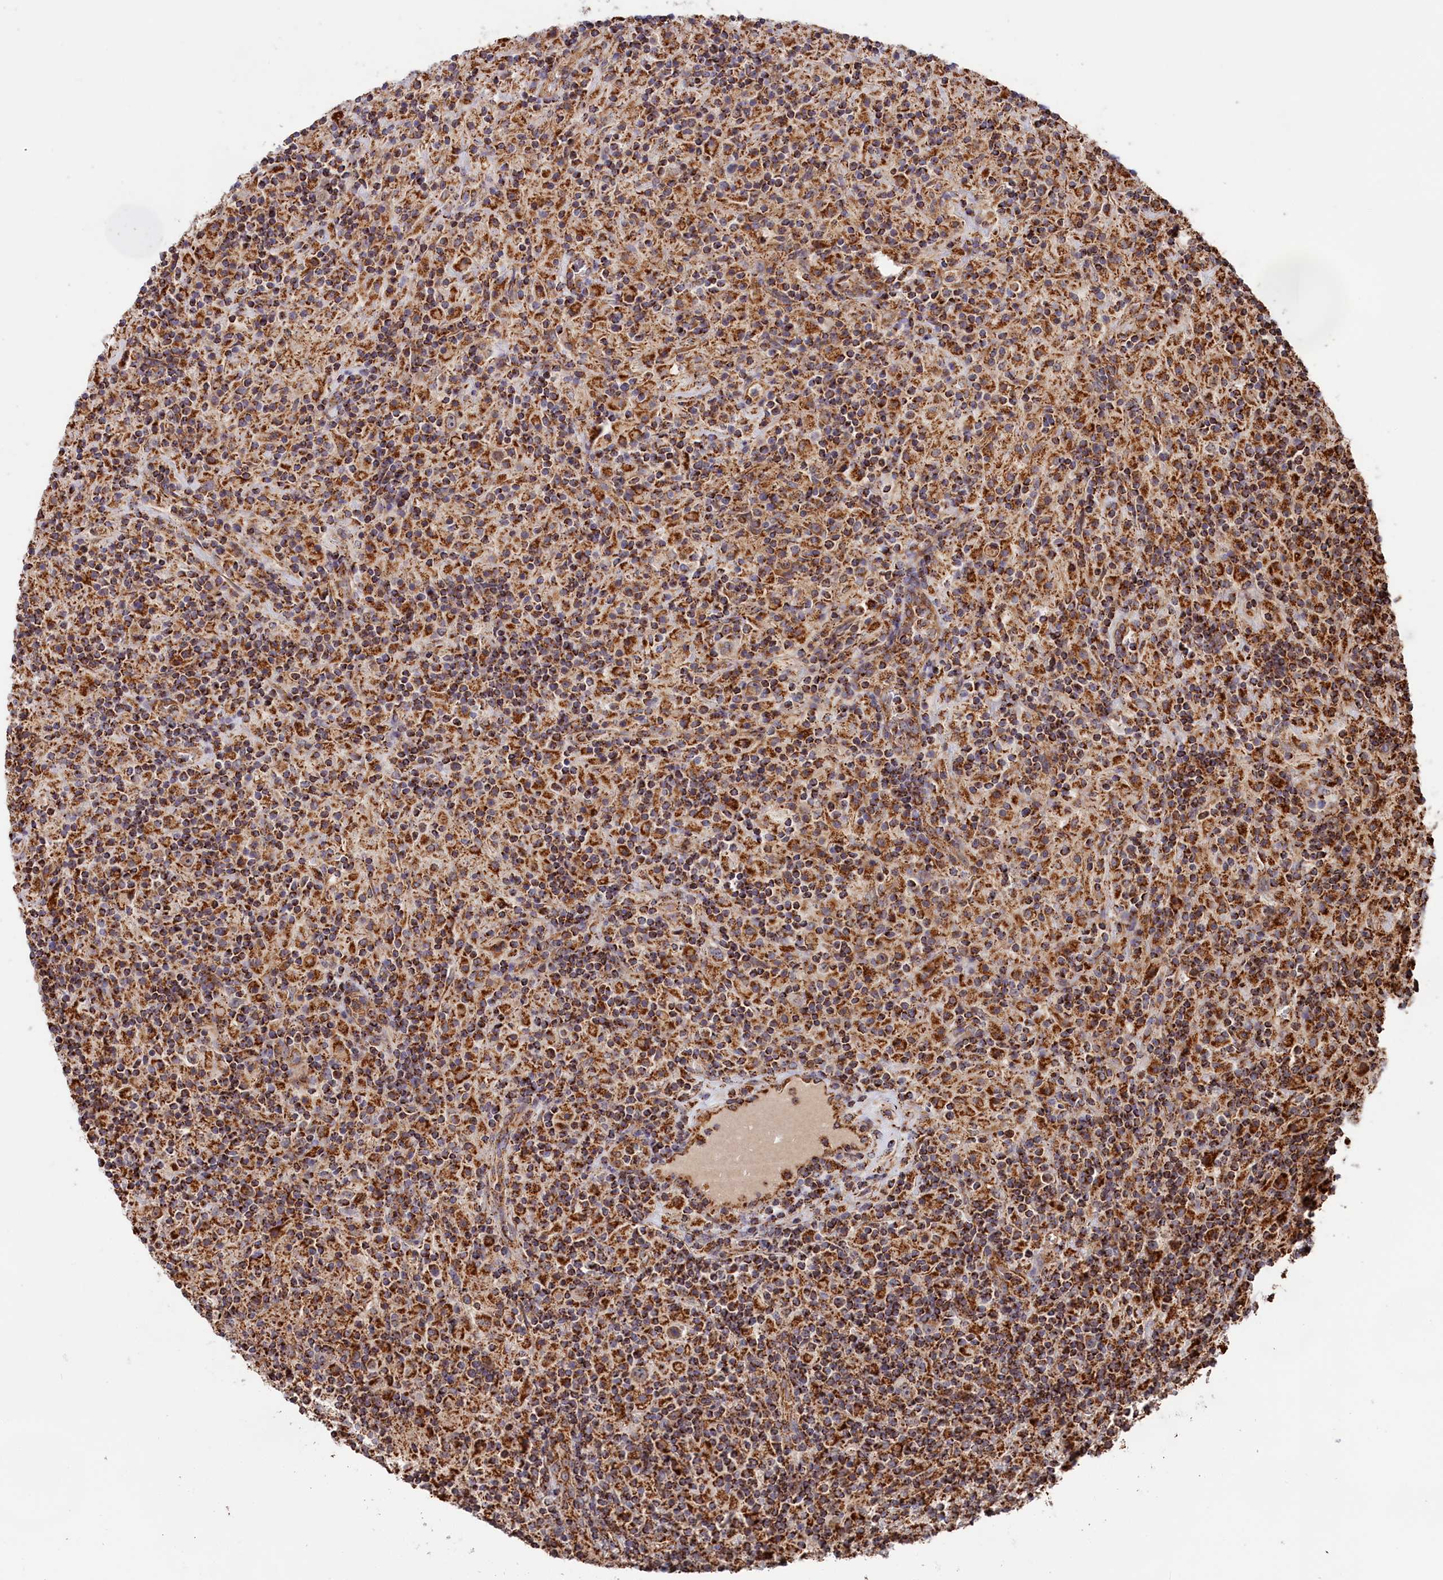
{"staining": {"intensity": "moderate", "quantity": ">75%", "location": "cytoplasmic/membranous"}, "tissue": "lymphoma", "cell_type": "Tumor cells", "image_type": "cancer", "snomed": [{"axis": "morphology", "description": "Hodgkin's disease, NOS"}, {"axis": "topography", "description": "Lymph node"}], "caption": "Immunohistochemical staining of Hodgkin's disease reveals moderate cytoplasmic/membranous protein staining in approximately >75% of tumor cells. The staining is performed using DAB brown chromogen to label protein expression. The nuclei are counter-stained blue using hematoxylin.", "gene": "MACROD1", "patient": {"sex": "male", "age": 70}}